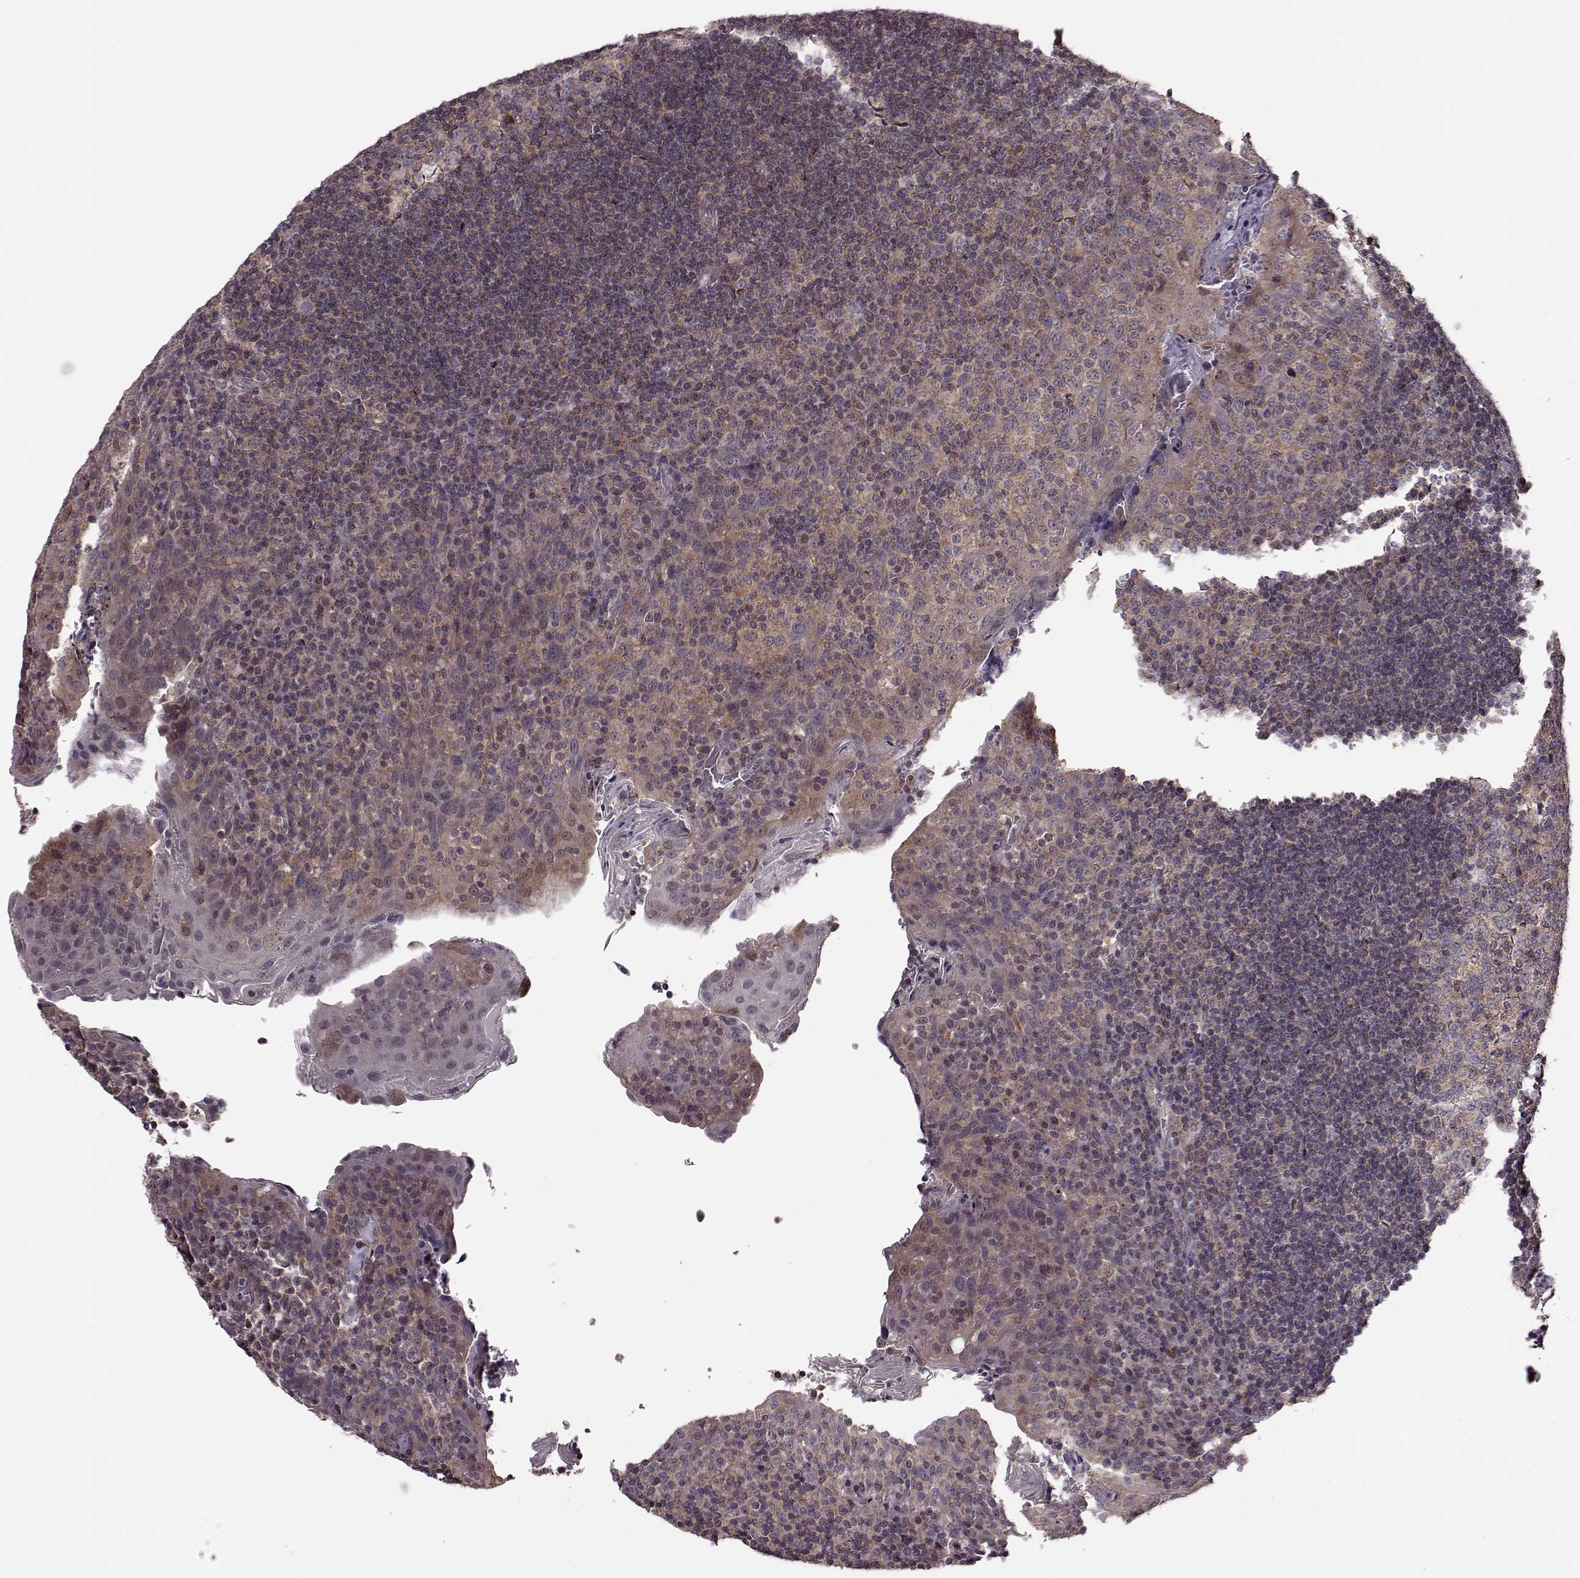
{"staining": {"intensity": "strong", "quantity": "25%-75%", "location": "cytoplasmic/membranous"}, "tissue": "tonsil", "cell_type": "Germinal center cells", "image_type": "normal", "snomed": [{"axis": "morphology", "description": "Normal tissue, NOS"}, {"axis": "topography", "description": "Tonsil"}], "caption": "Immunohistochemistry (IHC) micrograph of unremarkable tonsil: human tonsil stained using immunohistochemistry (IHC) reveals high levels of strong protein expression localized specifically in the cytoplasmic/membranous of germinal center cells, appearing as a cytoplasmic/membranous brown color.", "gene": "FNIP2", "patient": {"sex": "male", "age": 17}}